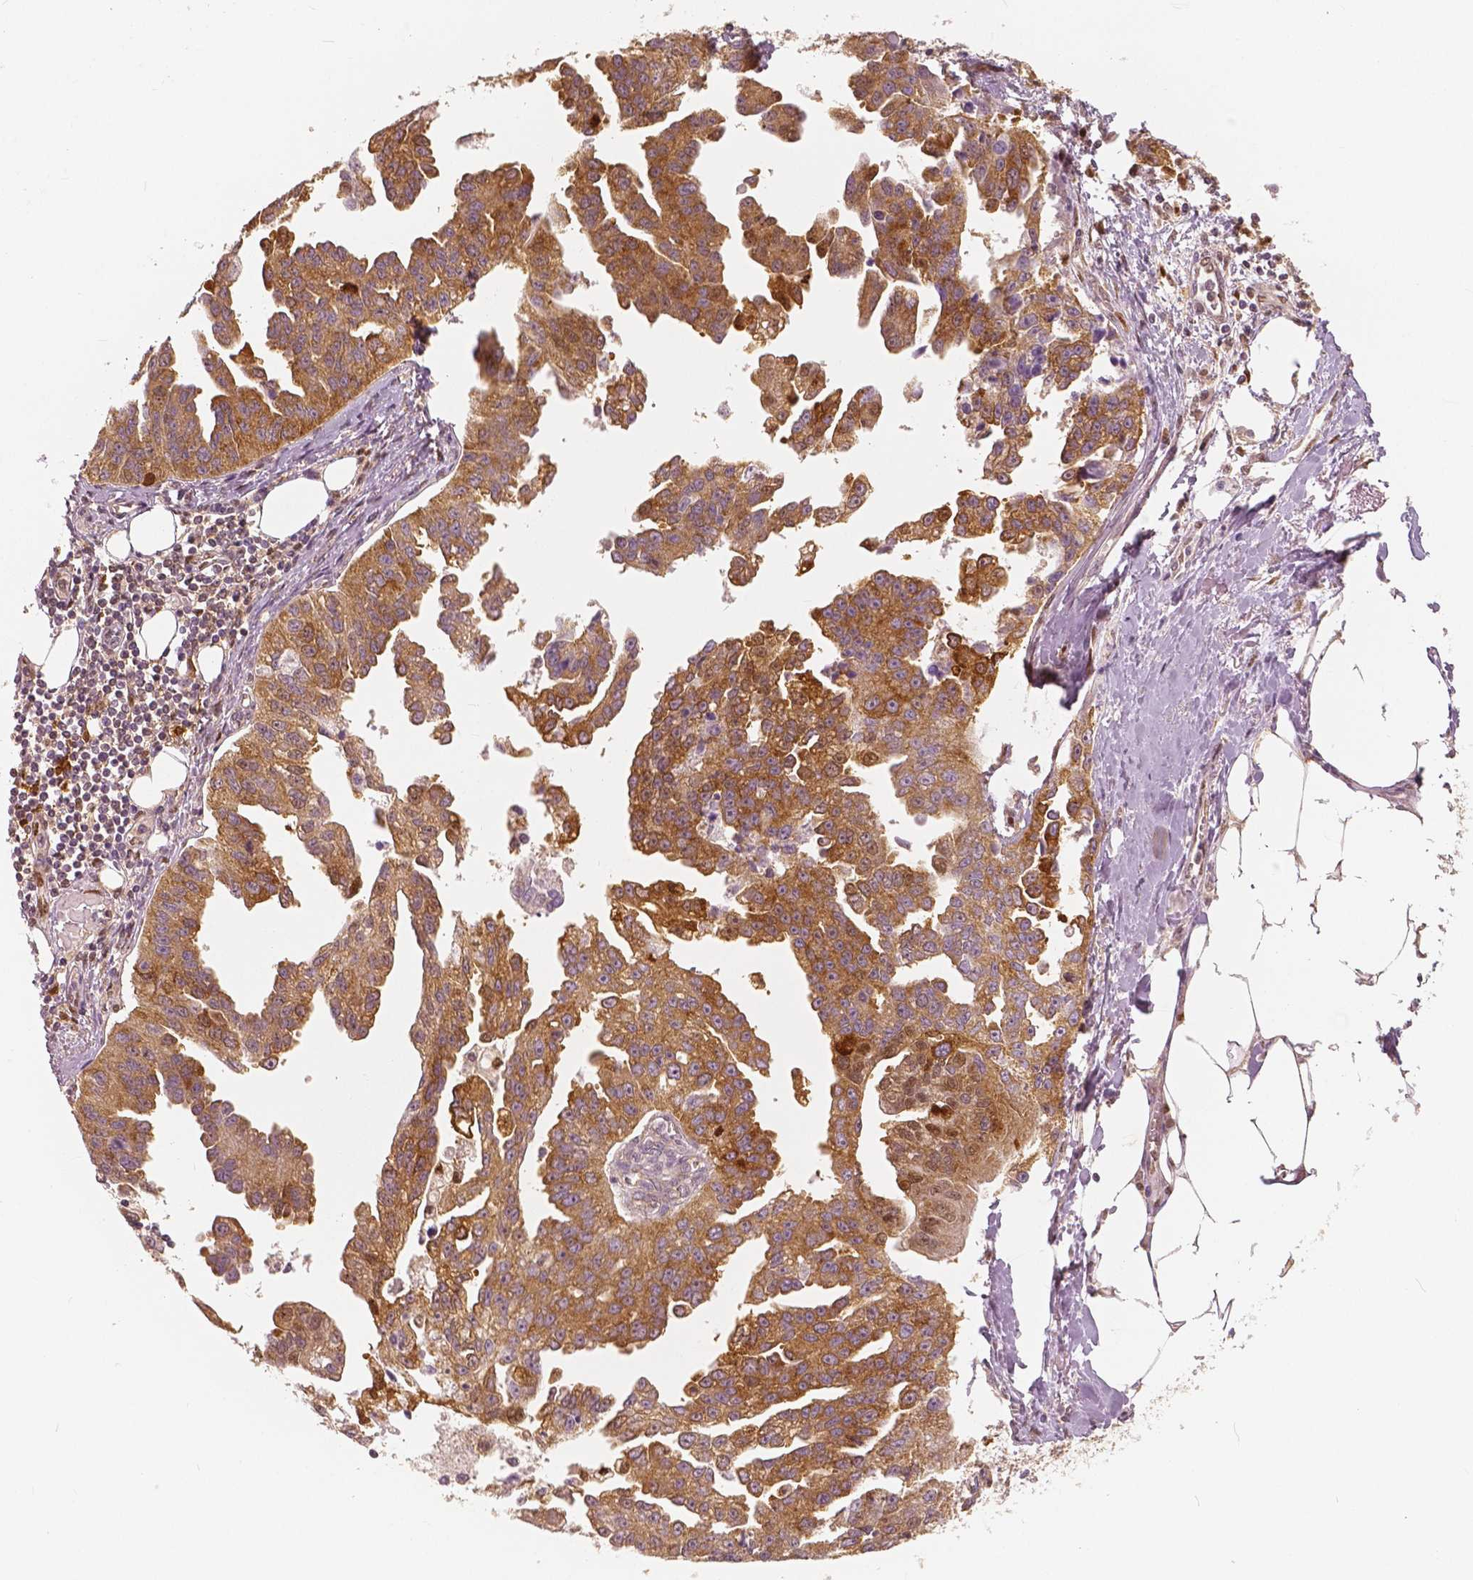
{"staining": {"intensity": "moderate", "quantity": ">75%", "location": "cytoplasmic/membranous,nuclear"}, "tissue": "ovarian cancer", "cell_type": "Tumor cells", "image_type": "cancer", "snomed": [{"axis": "morphology", "description": "Cystadenocarcinoma, serous, NOS"}, {"axis": "topography", "description": "Ovary"}], "caption": "Human serous cystadenocarcinoma (ovarian) stained with a protein marker displays moderate staining in tumor cells.", "gene": "SQSTM1", "patient": {"sex": "female", "age": 75}}